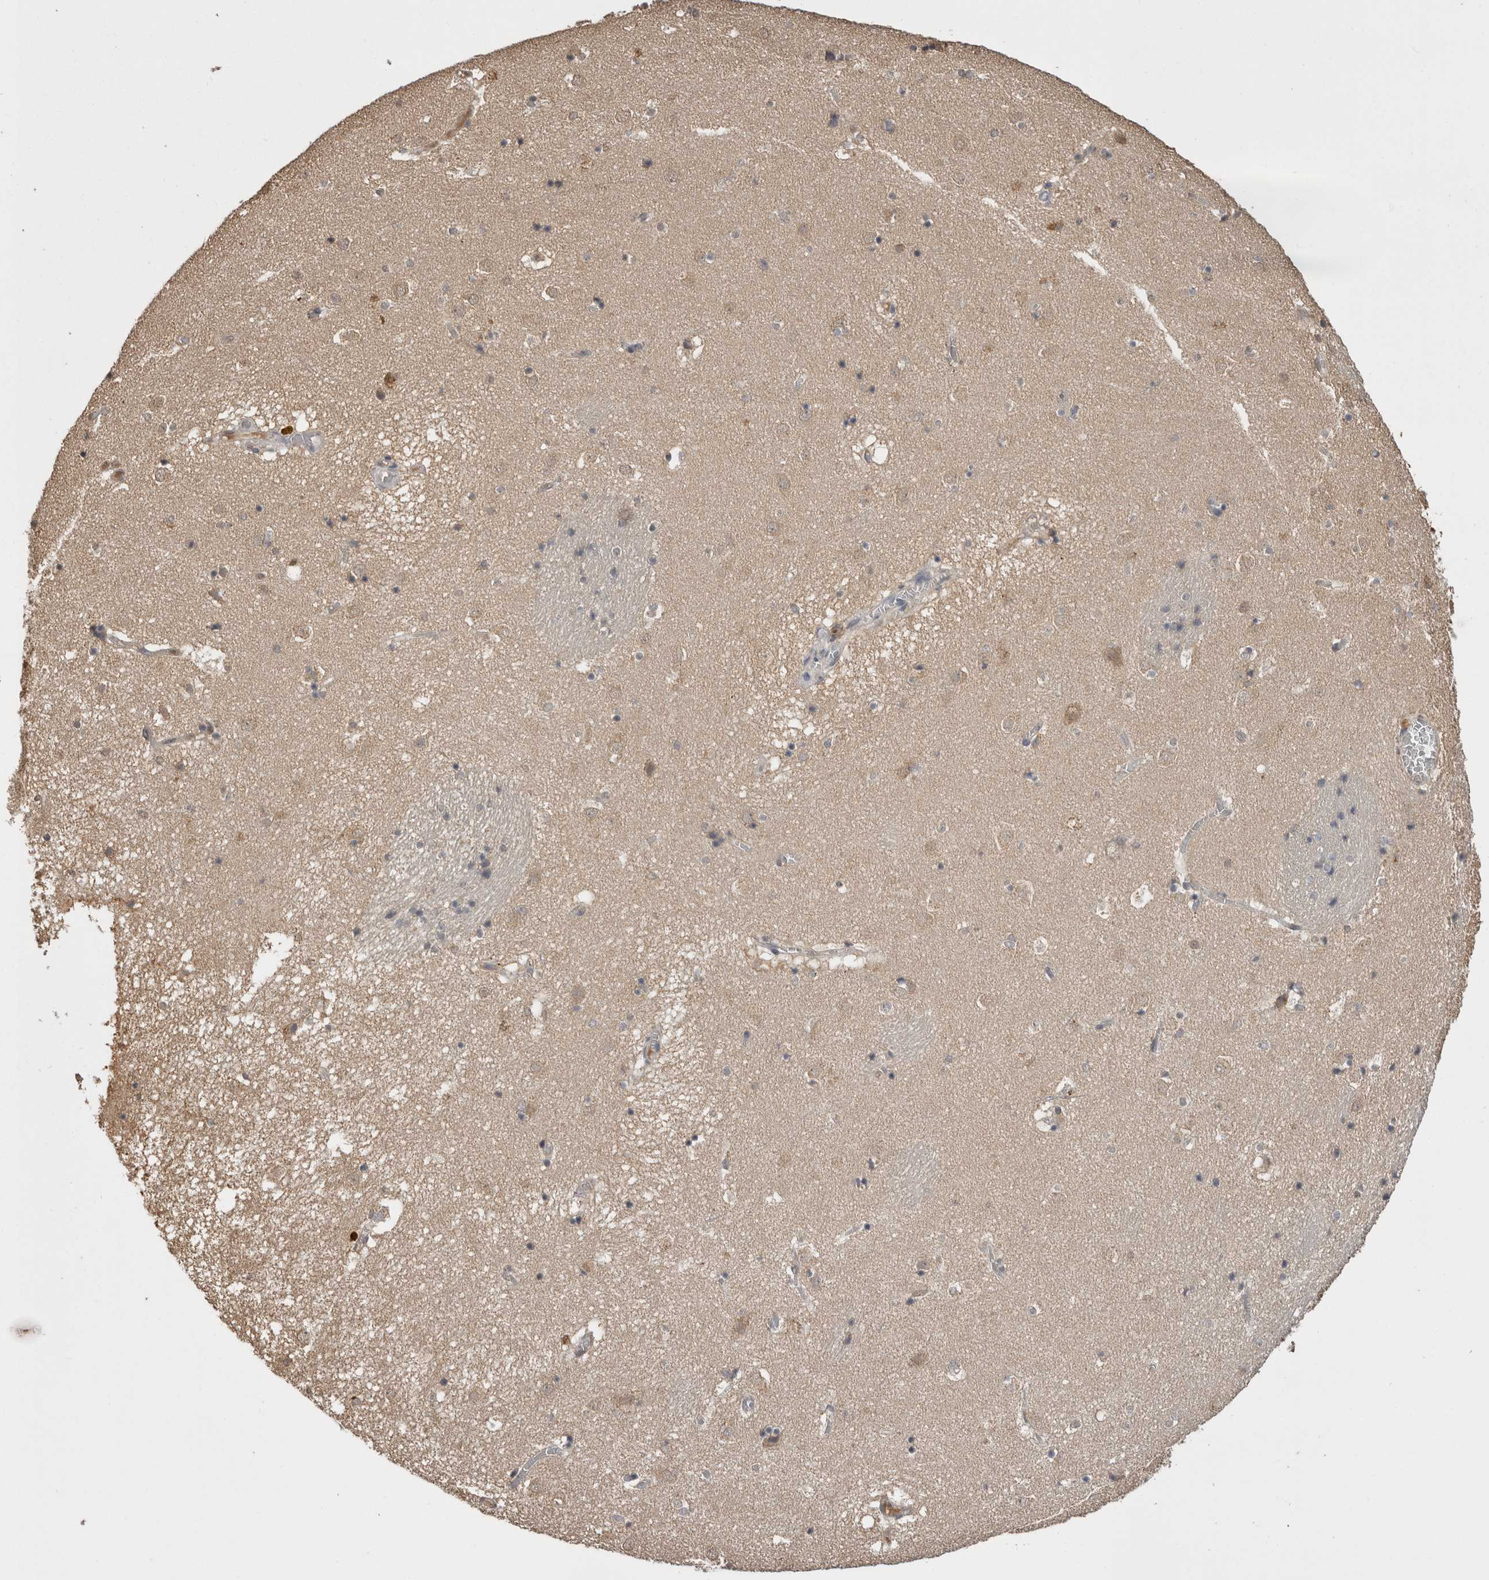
{"staining": {"intensity": "weak", "quantity": "<25%", "location": "cytoplasmic/membranous"}, "tissue": "caudate", "cell_type": "Glial cells", "image_type": "normal", "snomed": [{"axis": "morphology", "description": "Normal tissue, NOS"}, {"axis": "topography", "description": "Lateral ventricle wall"}], "caption": "This photomicrograph is of normal caudate stained with IHC to label a protein in brown with the nuclei are counter-stained blue. There is no positivity in glial cells. Brightfield microscopy of immunohistochemistry stained with DAB (3,3'-diaminobenzidine) (brown) and hematoxylin (blue), captured at high magnification.", "gene": "PREP", "patient": {"sex": "male", "age": 70}}